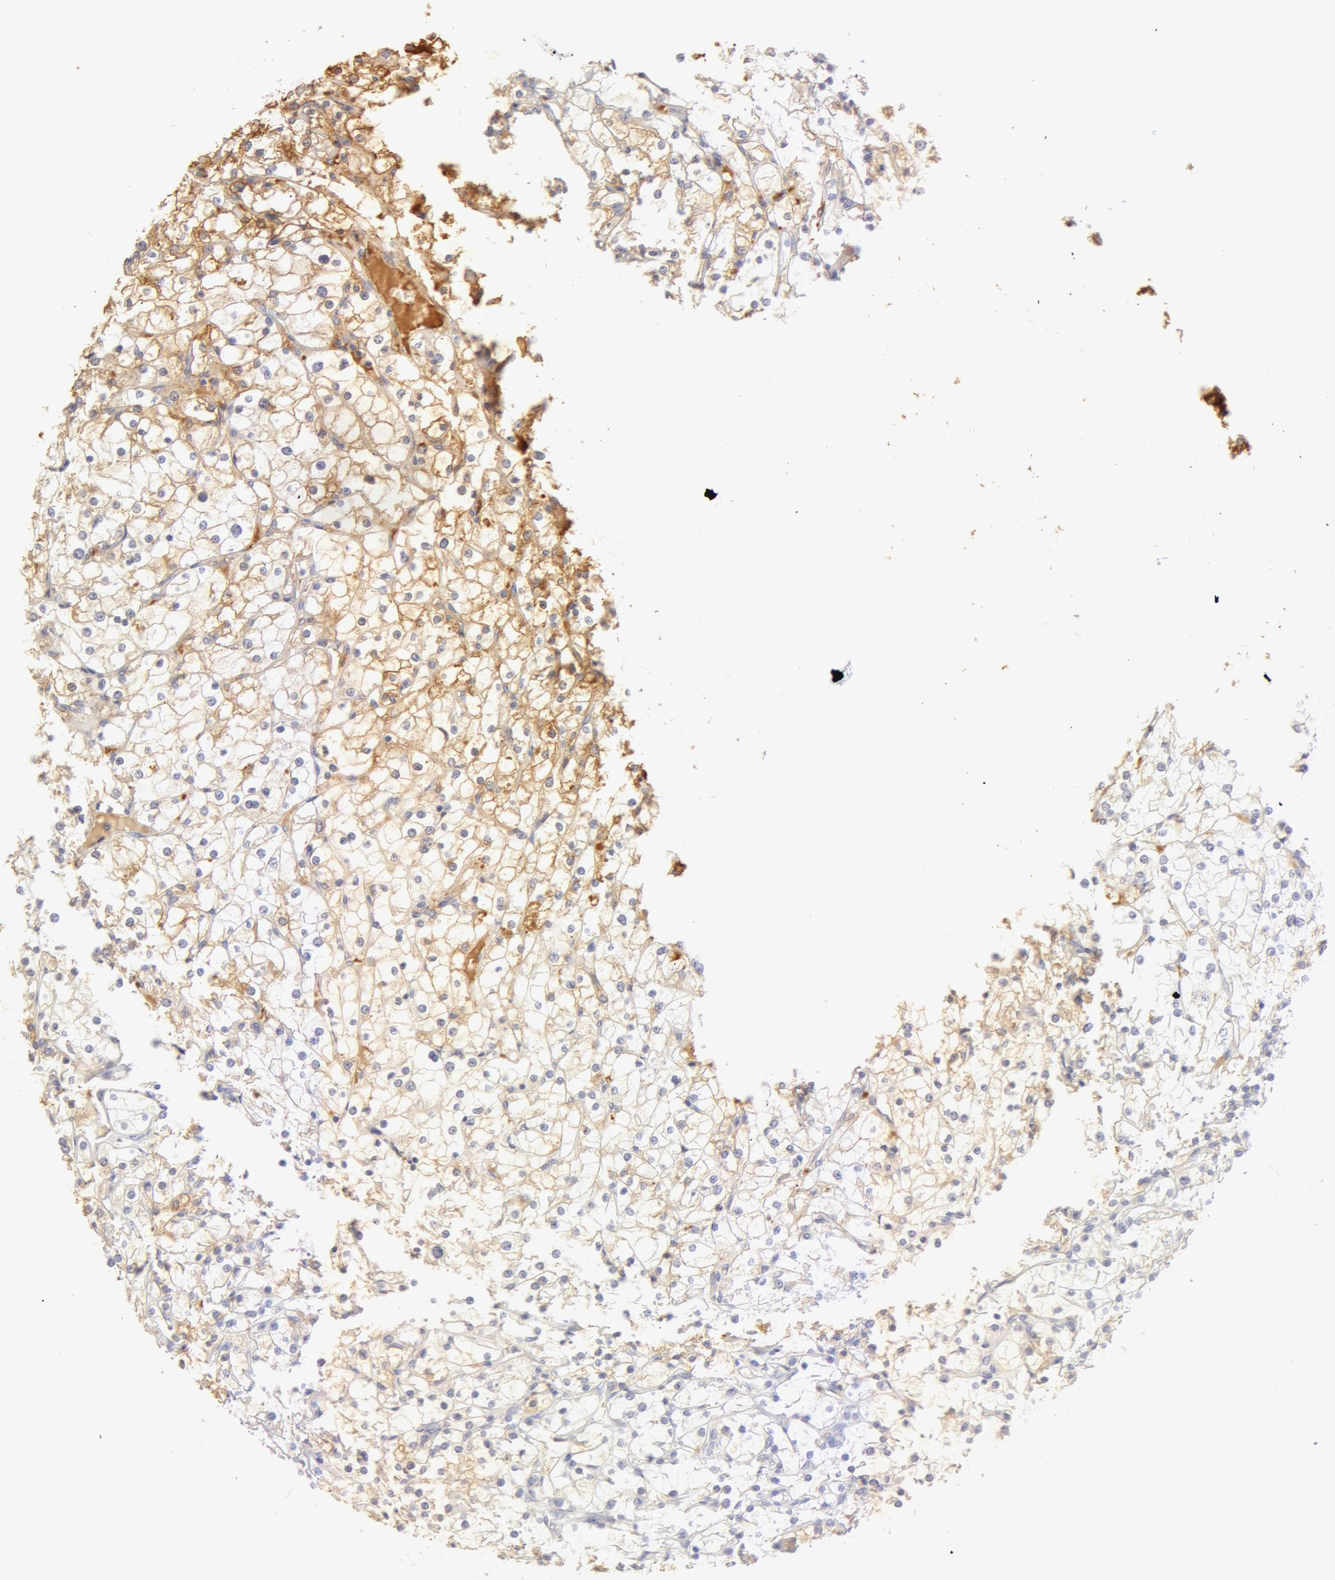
{"staining": {"intensity": "negative", "quantity": "none", "location": "none"}, "tissue": "renal cancer", "cell_type": "Tumor cells", "image_type": "cancer", "snomed": [{"axis": "morphology", "description": "Adenocarcinoma, NOS"}, {"axis": "topography", "description": "Kidney"}], "caption": "Micrograph shows no significant protein positivity in tumor cells of renal adenocarcinoma.", "gene": "TF", "patient": {"sex": "female", "age": 73}}